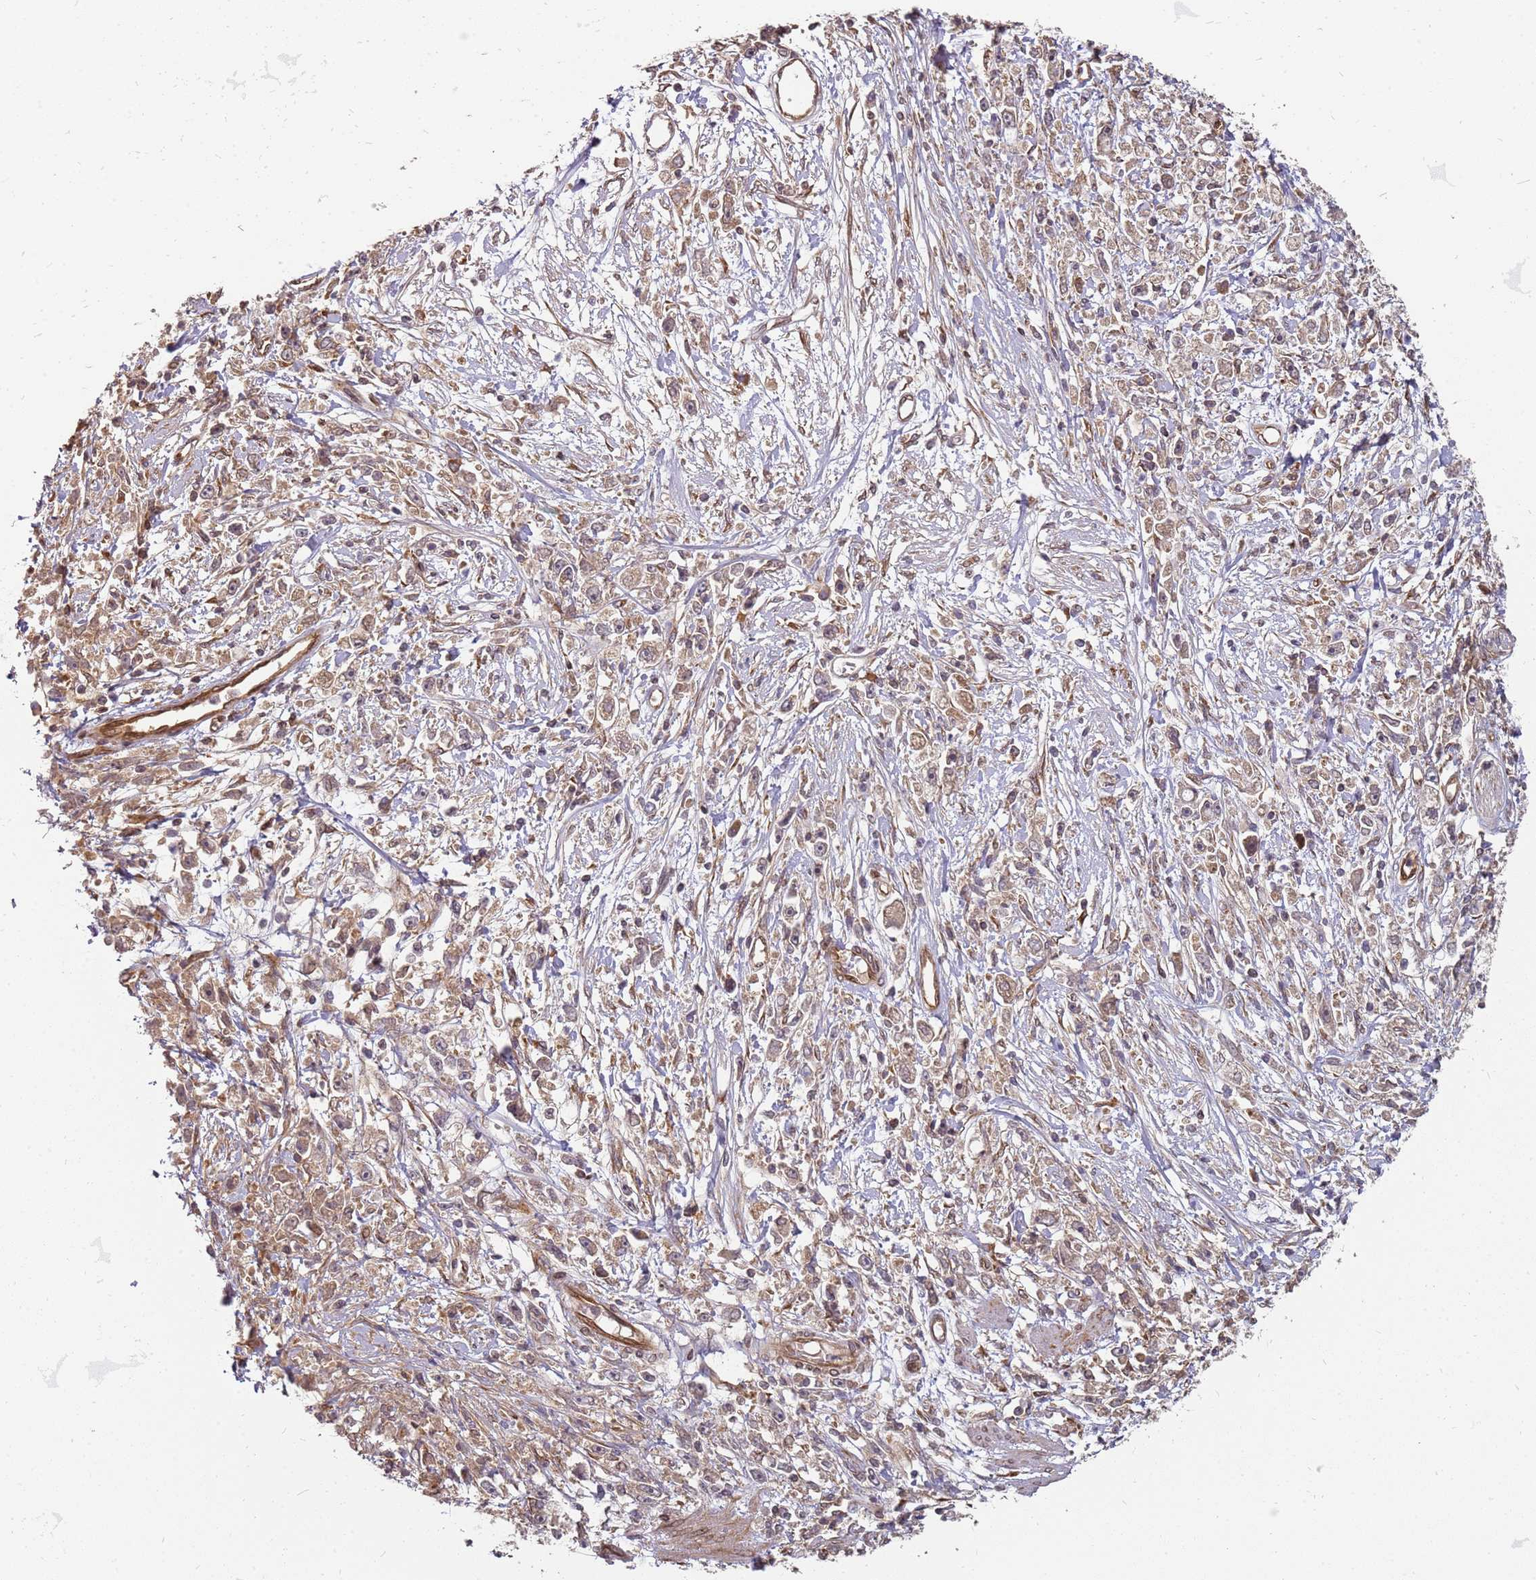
{"staining": {"intensity": "weak", "quantity": ">75%", "location": "cytoplasmic/membranous"}, "tissue": "stomach cancer", "cell_type": "Tumor cells", "image_type": "cancer", "snomed": [{"axis": "morphology", "description": "Adenocarcinoma, NOS"}, {"axis": "topography", "description": "Stomach"}], "caption": "Stomach cancer (adenocarcinoma) was stained to show a protein in brown. There is low levels of weak cytoplasmic/membranous expression in about >75% of tumor cells.", "gene": "NUDT14", "patient": {"sex": "female", "age": 59}}